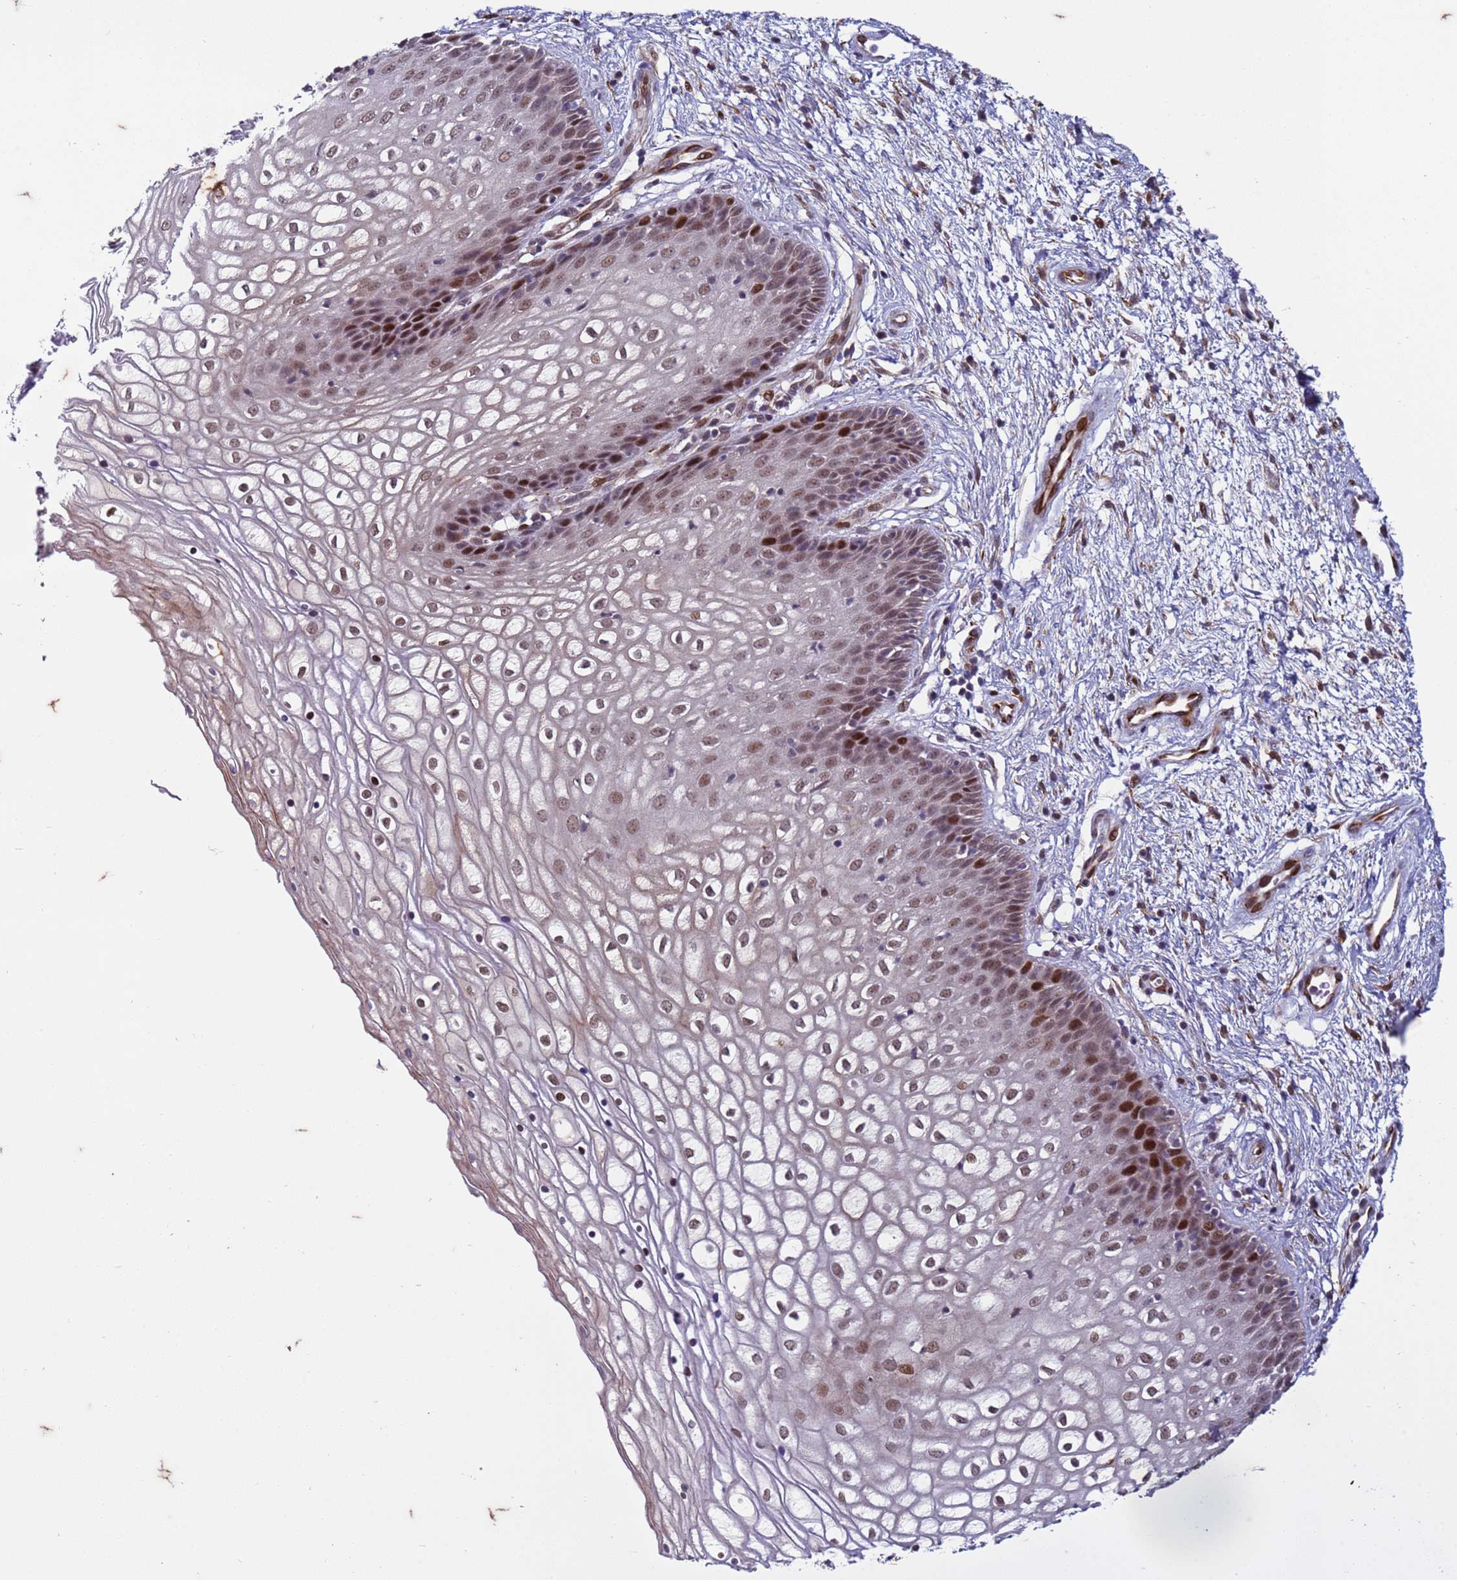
{"staining": {"intensity": "moderate", "quantity": ">75%", "location": "cytoplasmic/membranous,nuclear"}, "tissue": "vagina", "cell_type": "Squamous epithelial cells", "image_type": "normal", "snomed": [{"axis": "morphology", "description": "Normal tissue, NOS"}, {"axis": "topography", "description": "Vagina"}], "caption": "Protein expression analysis of unremarkable vagina shows moderate cytoplasmic/membranous,nuclear positivity in about >75% of squamous epithelial cells.", "gene": "SHC3", "patient": {"sex": "female", "age": 34}}